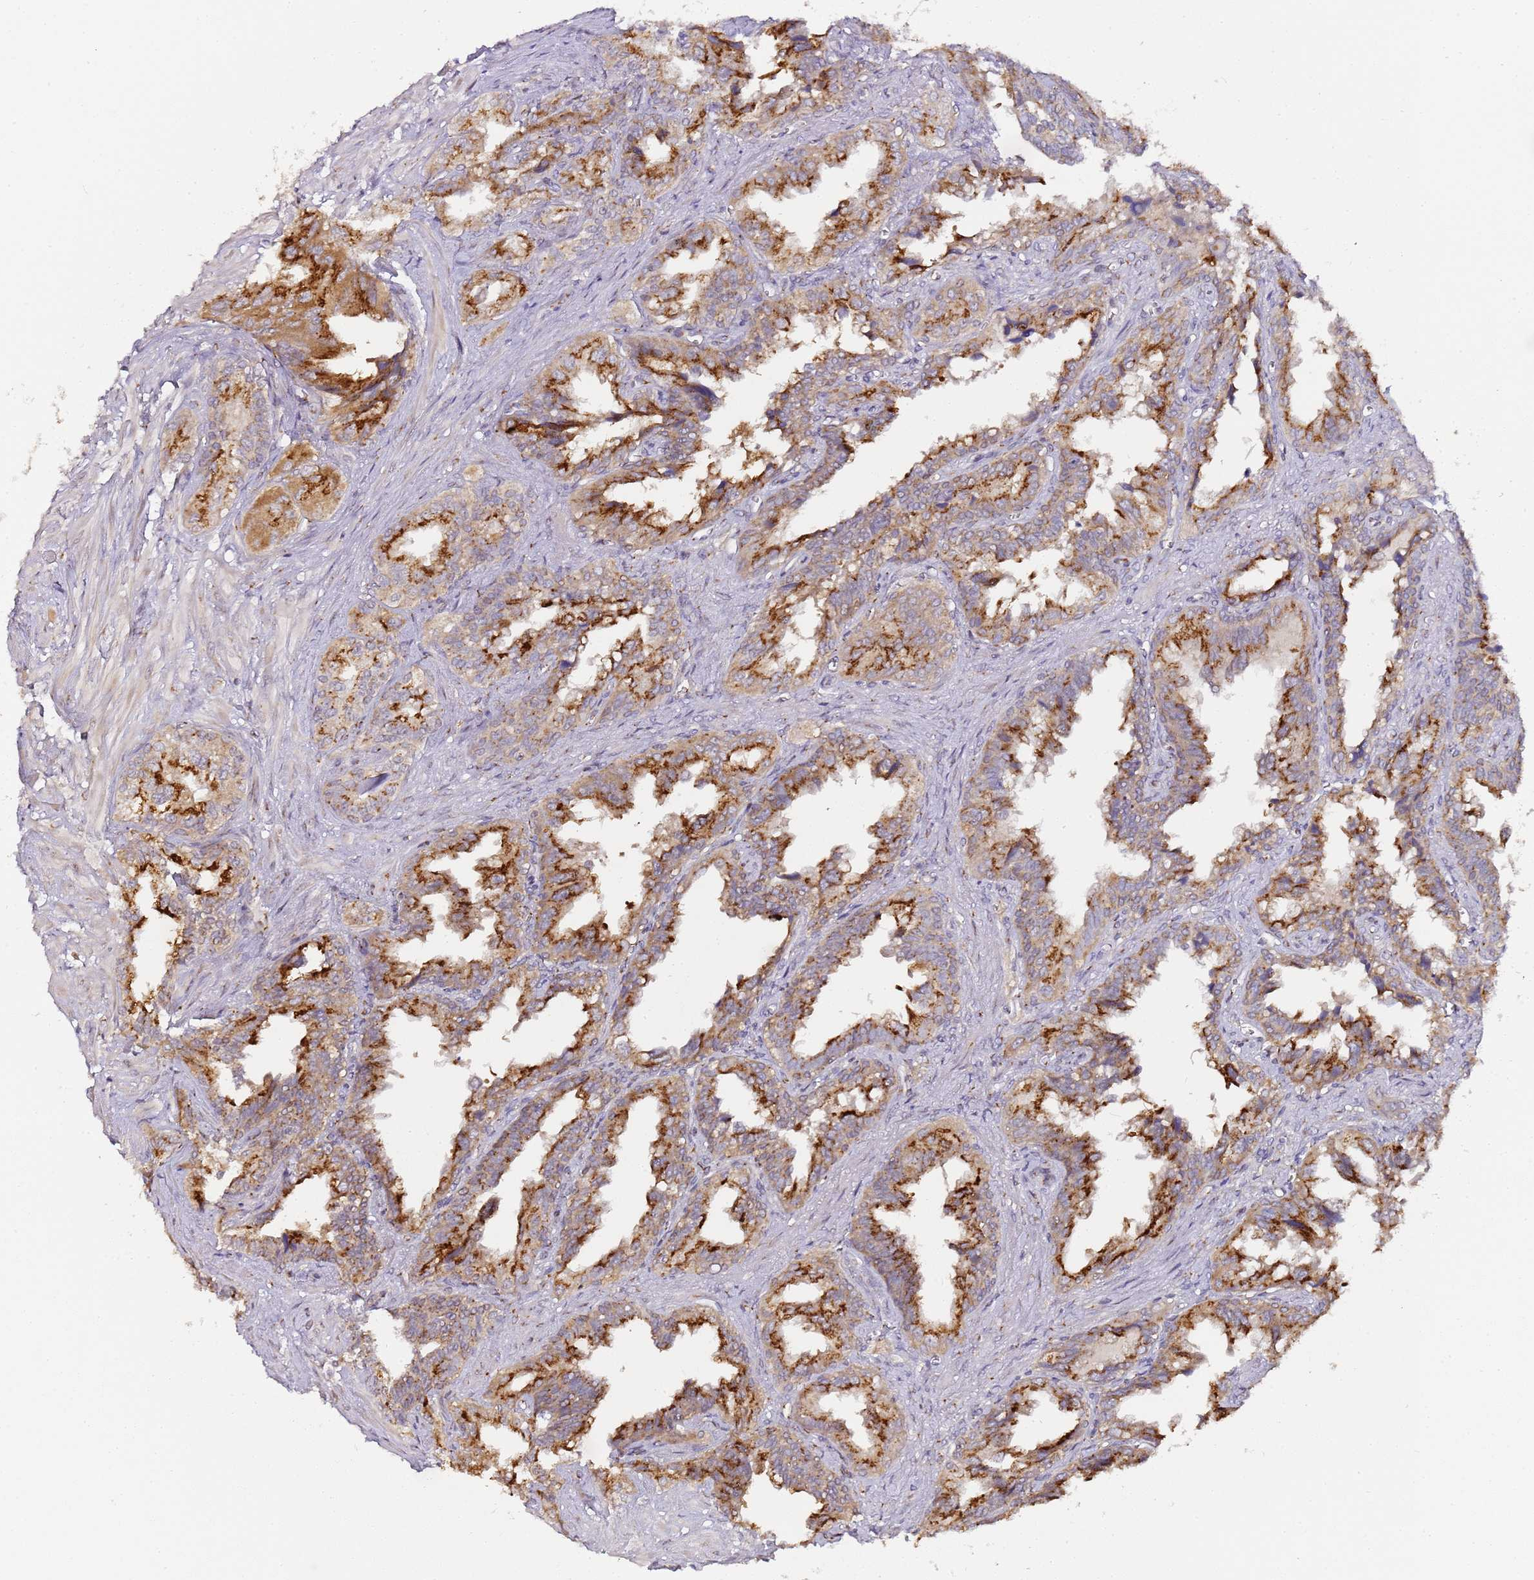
{"staining": {"intensity": "strong", "quantity": "25%-75%", "location": "cytoplasmic/membranous"}, "tissue": "seminal vesicle", "cell_type": "Glandular cells", "image_type": "normal", "snomed": [{"axis": "morphology", "description": "Normal tissue, NOS"}, {"axis": "topography", "description": "Seminal veicle"}], "caption": "Immunohistochemistry photomicrograph of normal seminal vesicle: human seminal vesicle stained using immunohistochemistry reveals high levels of strong protein expression localized specifically in the cytoplasmic/membranous of glandular cells, appearing as a cytoplasmic/membranous brown color.", "gene": "MRPL49", "patient": {"sex": "male", "age": 67}}